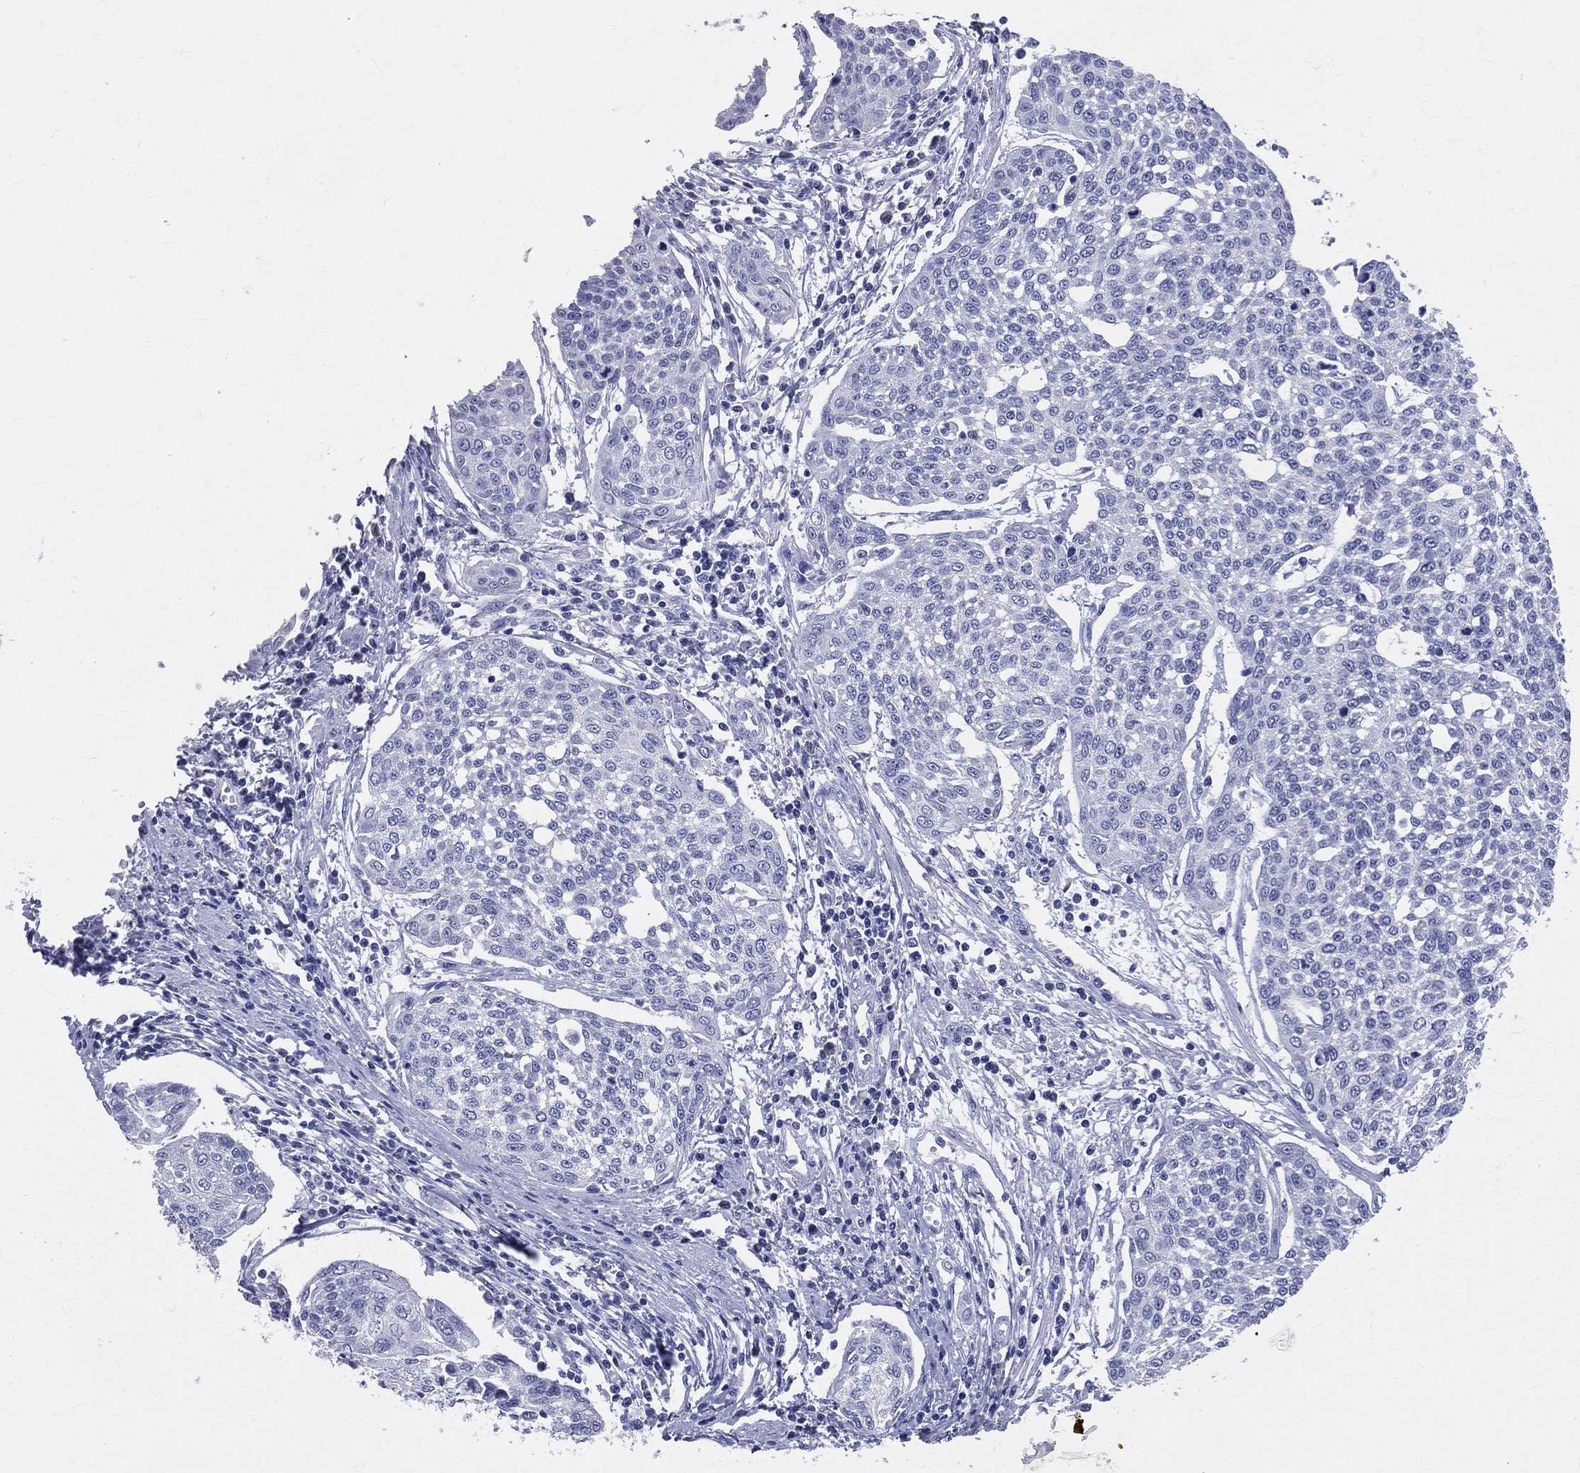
{"staining": {"intensity": "negative", "quantity": "none", "location": "none"}, "tissue": "cervical cancer", "cell_type": "Tumor cells", "image_type": "cancer", "snomed": [{"axis": "morphology", "description": "Squamous cell carcinoma, NOS"}, {"axis": "topography", "description": "Cervix"}], "caption": "High magnification brightfield microscopy of squamous cell carcinoma (cervical) stained with DAB (brown) and counterstained with hematoxylin (blue): tumor cells show no significant positivity. Brightfield microscopy of immunohistochemistry (IHC) stained with DAB (3,3'-diaminobenzidine) (brown) and hematoxylin (blue), captured at high magnification.", "gene": "LAT", "patient": {"sex": "female", "age": 34}}